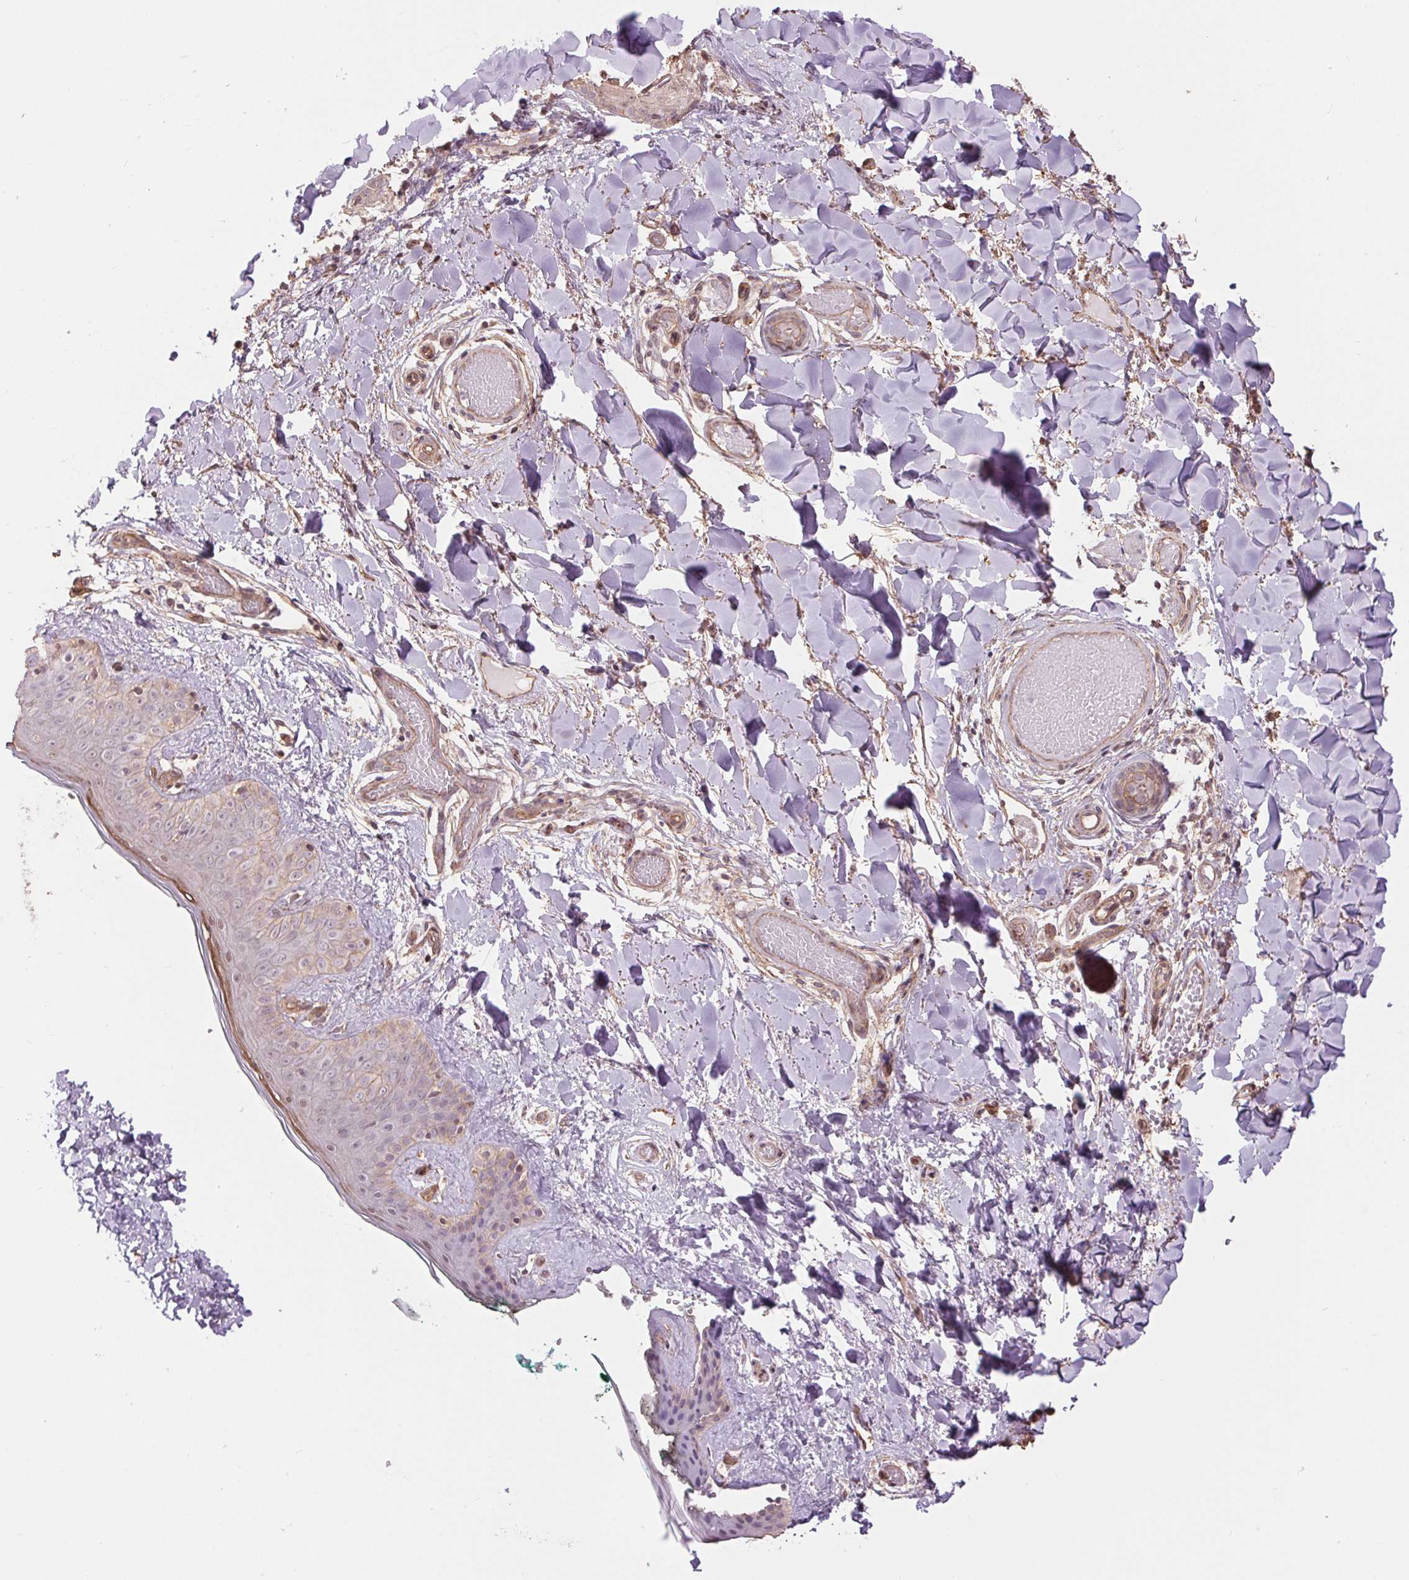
{"staining": {"intensity": "weak", "quantity": ">75%", "location": "cytoplasmic/membranous"}, "tissue": "skin", "cell_type": "Fibroblasts", "image_type": "normal", "snomed": [{"axis": "morphology", "description": "Normal tissue, NOS"}, {"axis": "topography", "description": "Skin"}], "caption": "Skin stained with IHC exhibits weak cytoplasmic/membranous expression in approximately >75% of fibroblasts. (Brightfield microscopy of DAB IHC at high magnification).", "gene": "PALM", "patient": {"sex": "female", "age": 34}}